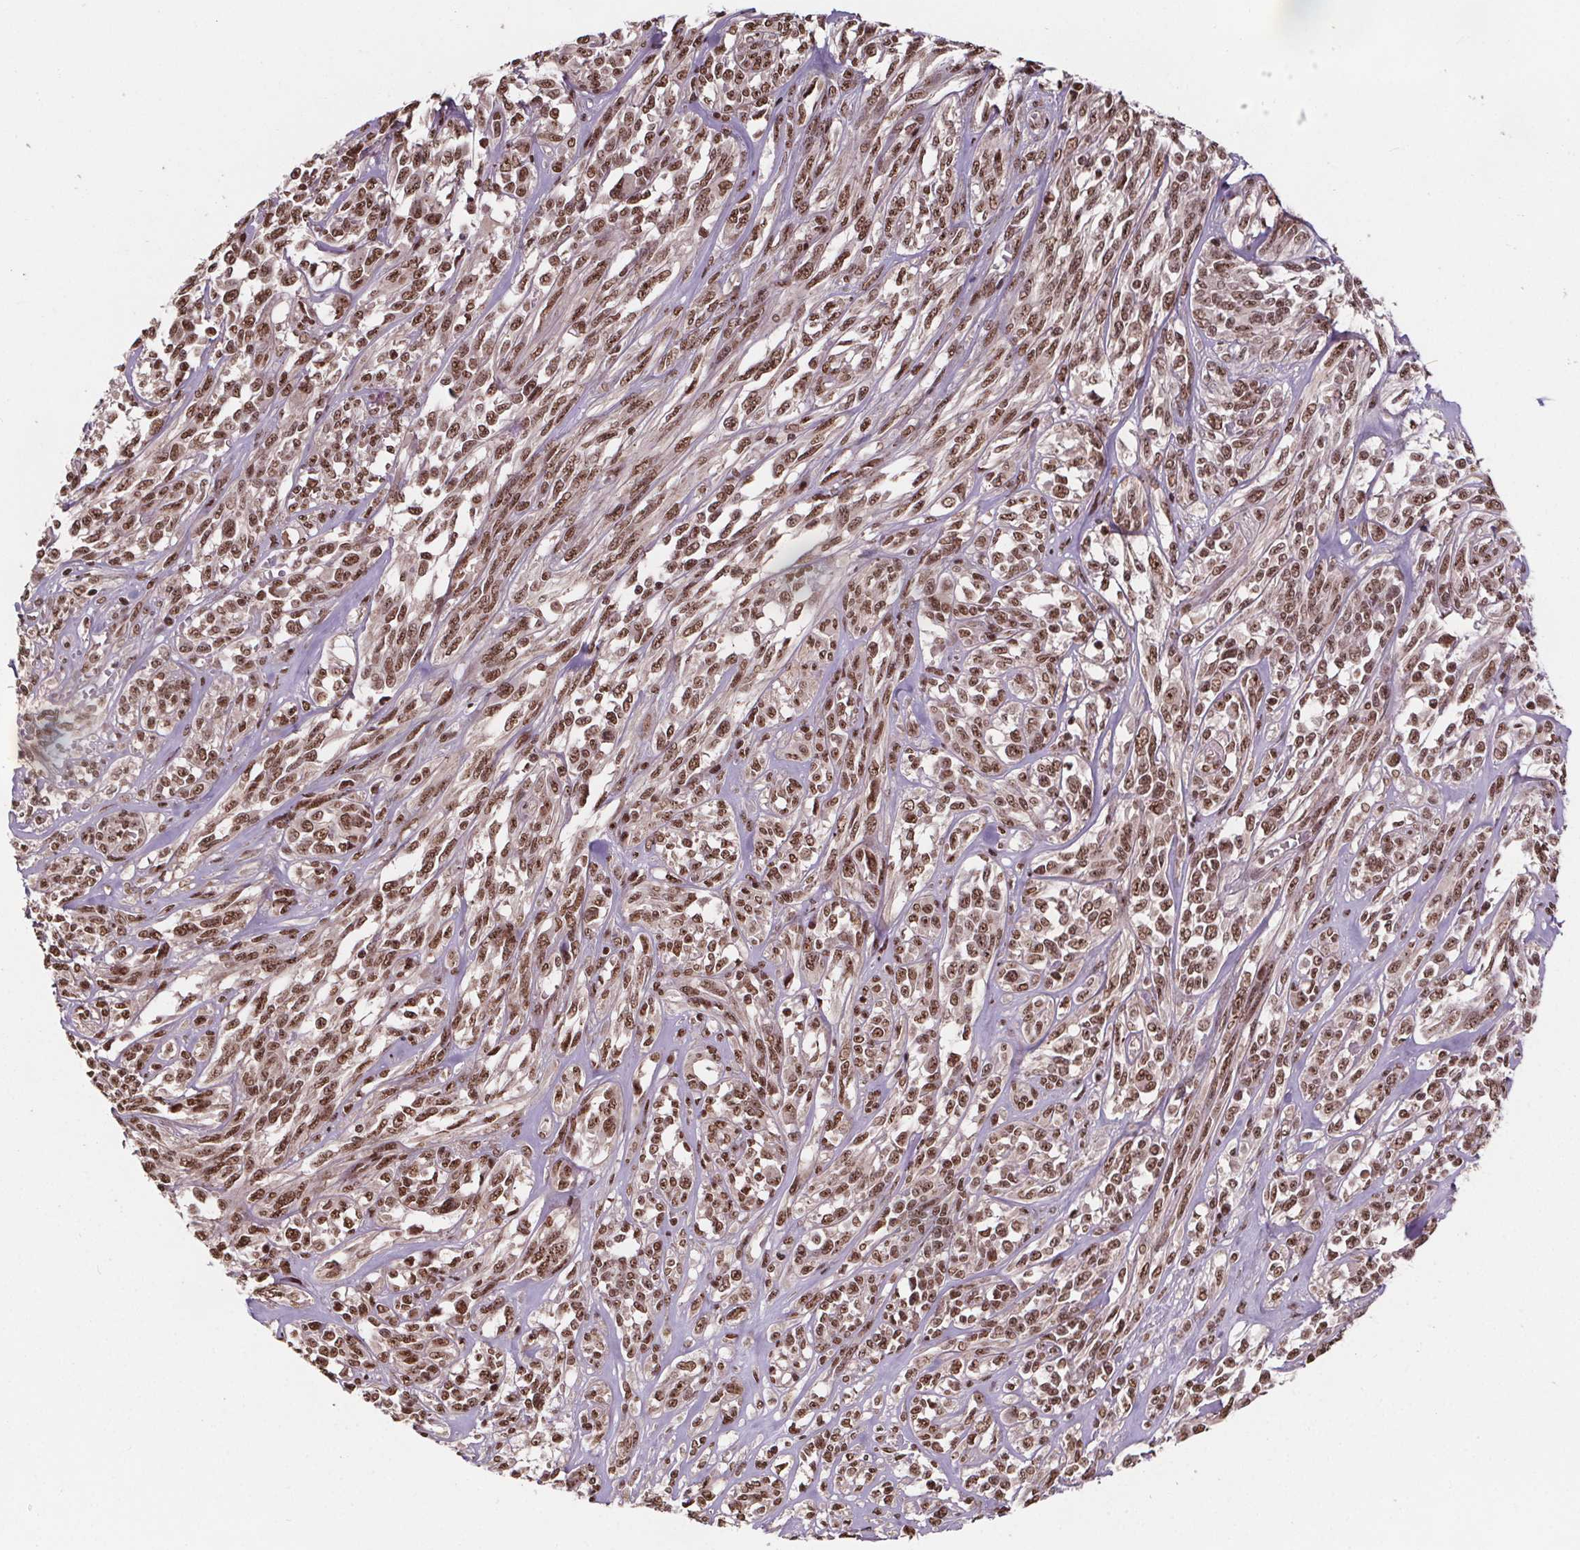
{"staining": {"intensity": "moderate", "quantity": ">75%", "location": "nuclear"}, "tissue": "melanoma", "cell_type": "Tumor cells", "image_type": "cancer", "snomed": [{"axis": "morphology", "description": "Malignant melanoma, NOS"}, {"axis": "topography", "description": "Skin"}], "caption": "DAB (3,3'-diaminobenzidine) immunohistochemical staining of melanoma reveals moderate nuclear protein expression in about >75% of tumor cells.", "gene": "JARID2", "patient": {"sex": "female", "age": 91}}